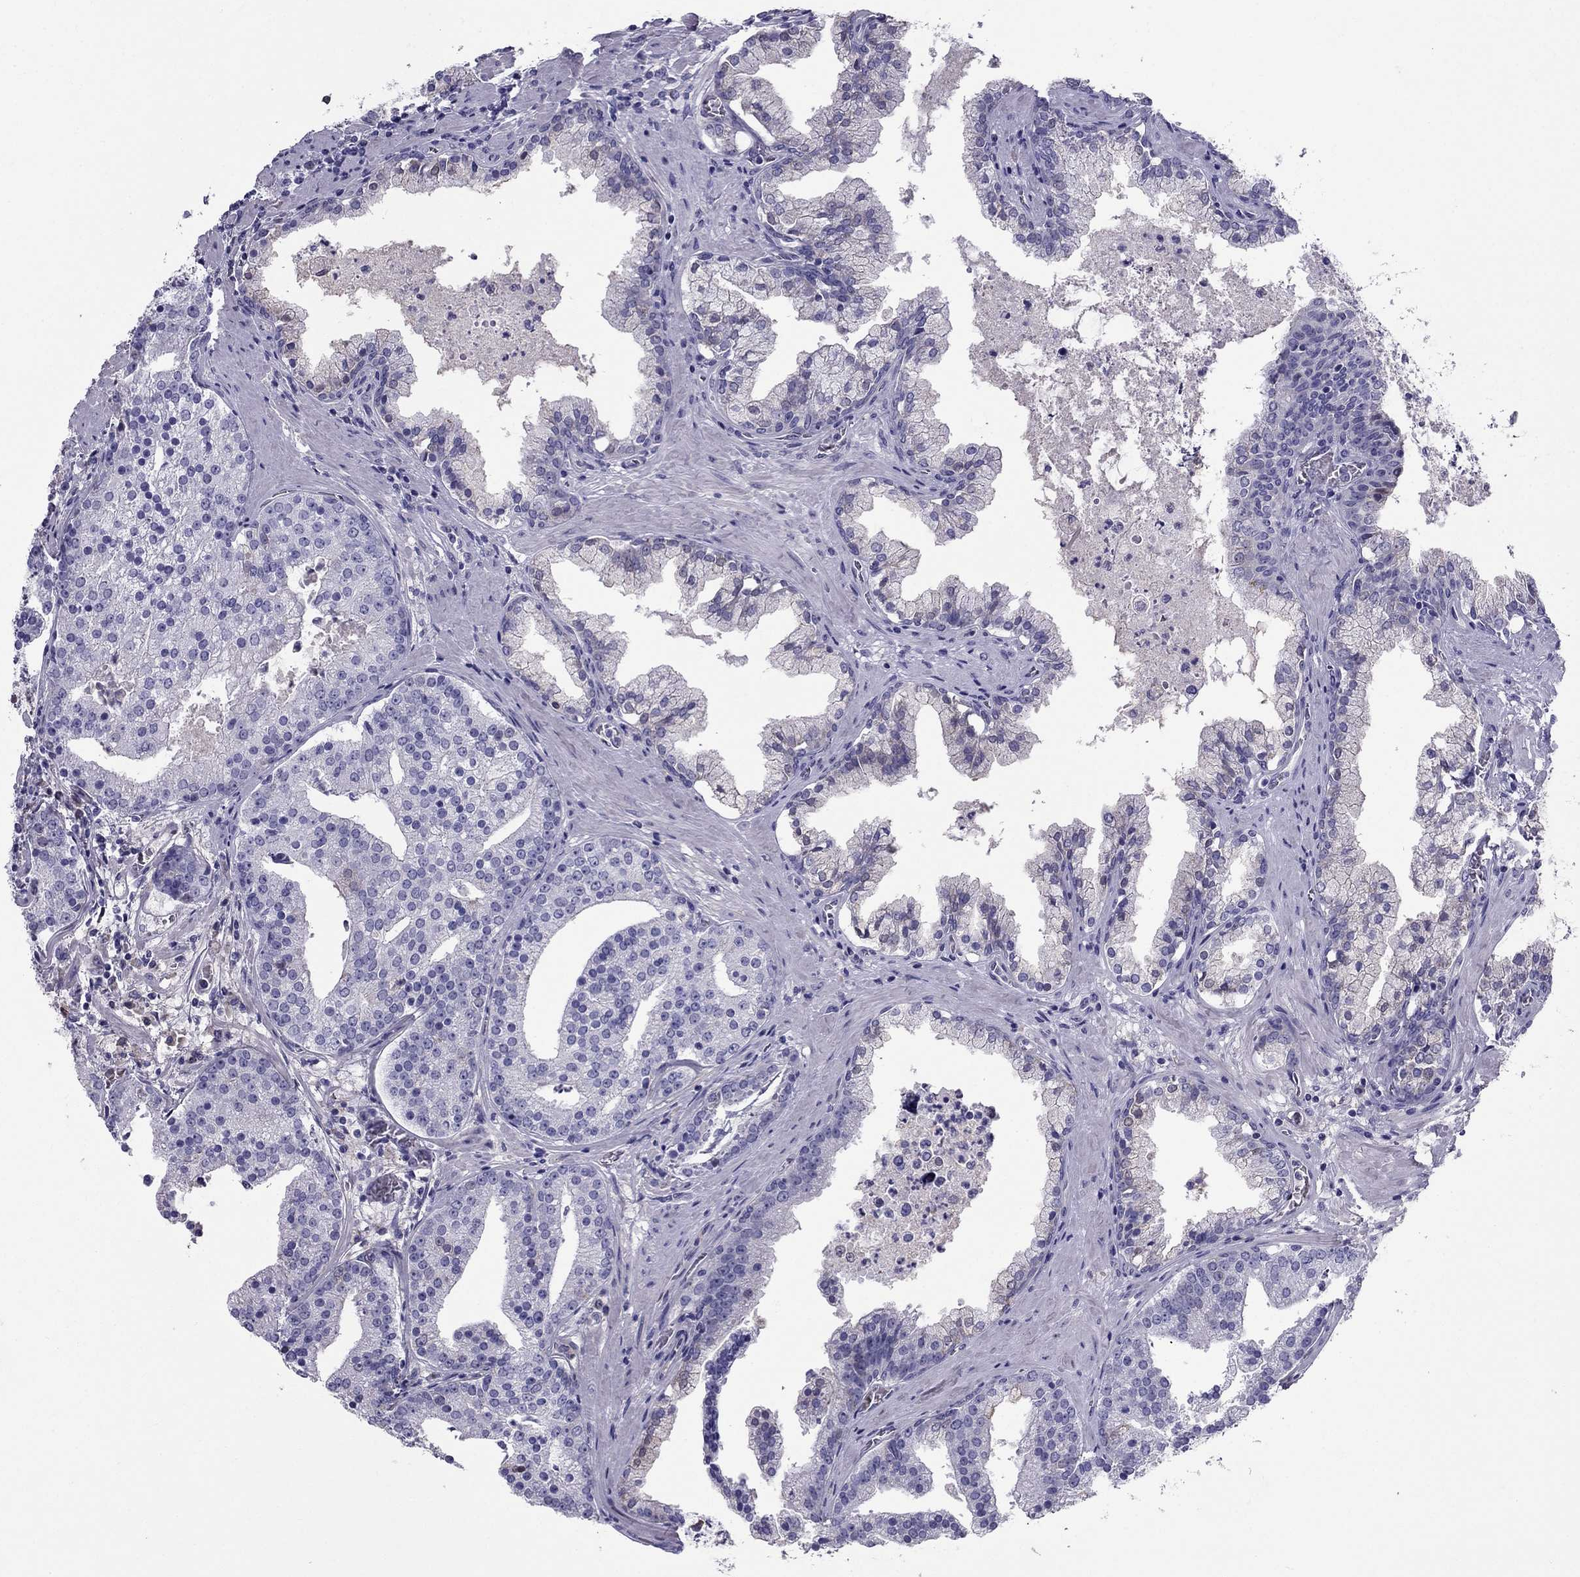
{"staining": {"intensity": "weak", "quantity": "<25%", "location": "cytoplasmic/membranous"}, "tissue": "prostate cancer", "cell_type": "Tumor cells", "image_type": "cancer", "snomed": [{"axis": "morphology", "description": "Adenocarcinoma, NOS"}, {"axis": "topography", "description": "Prostate and seminal vesicle, NOS"}, {"axis": "topography", "description": "Prostate"}], "caption": "Immunohistochemistry micrograph of human adenocarcinoma (prostate) stained for a protein (brown), which displays no expression in tumor cells. (Stains: DAB immunohistochemistry (IHC) with hematoxylin counter stain, Microscopy: brightfield microscopy at high magnification).", "gene": "TBC1D21", "patient": {"sex": "male", "age": 44}}